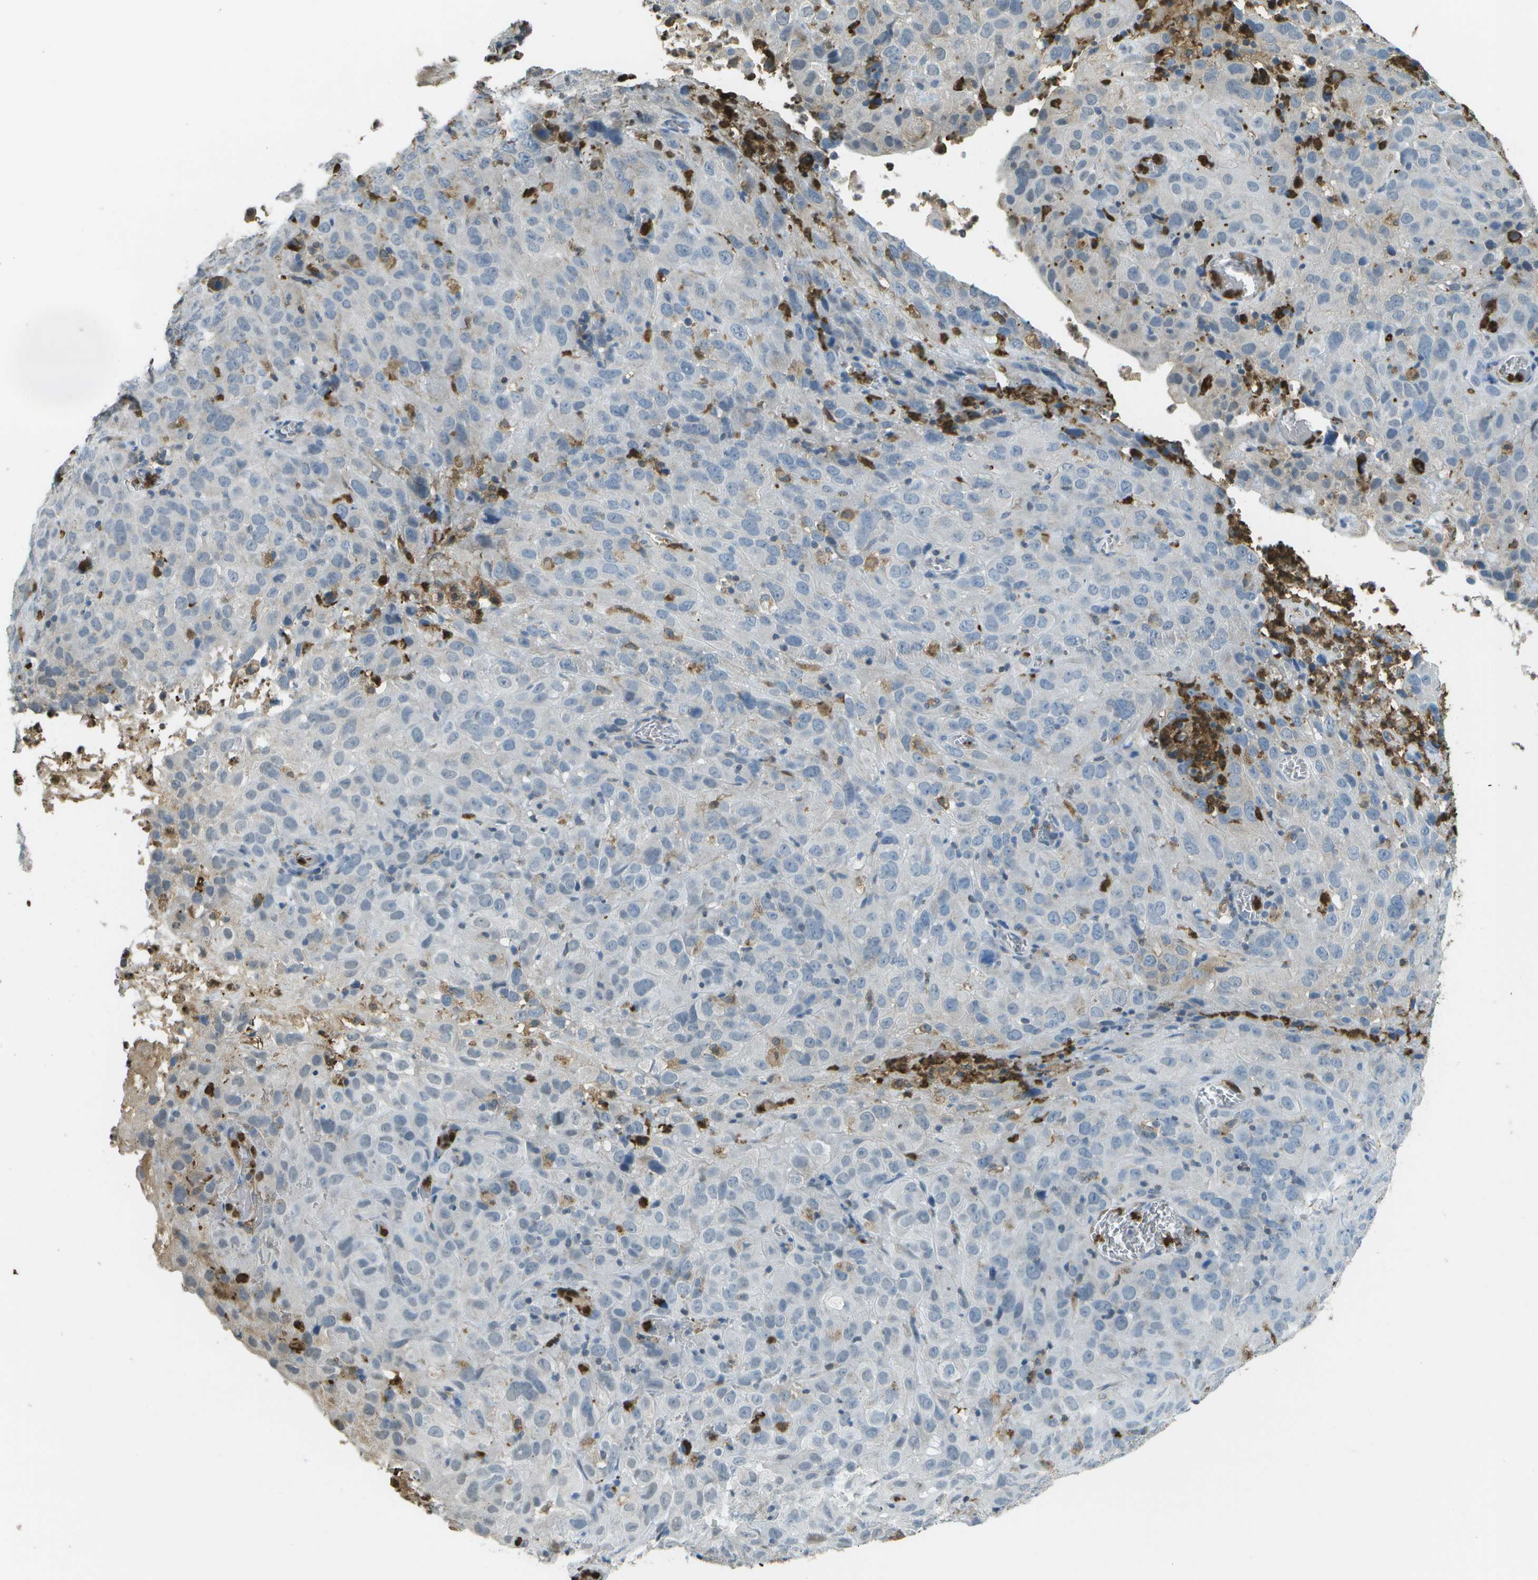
{"staining": {"intensity": "negative", "quantity": "none", "location": "none"}, "tissue": "cervical cancer", "cell_type": "Tumor cells", "image_type": "cancer", "snomed": [{"axis": "morphology", "description": "Squamous cell carcinoma, NOS"}, {"axis": "topography", "description": "Cervix"}], "caption": "This is an IHC photomicrograph of human cervical cancer. There is no positivity in tumor cells.", "gene": "CACHD1", "patient": {"sex": "female", "age": 32}}